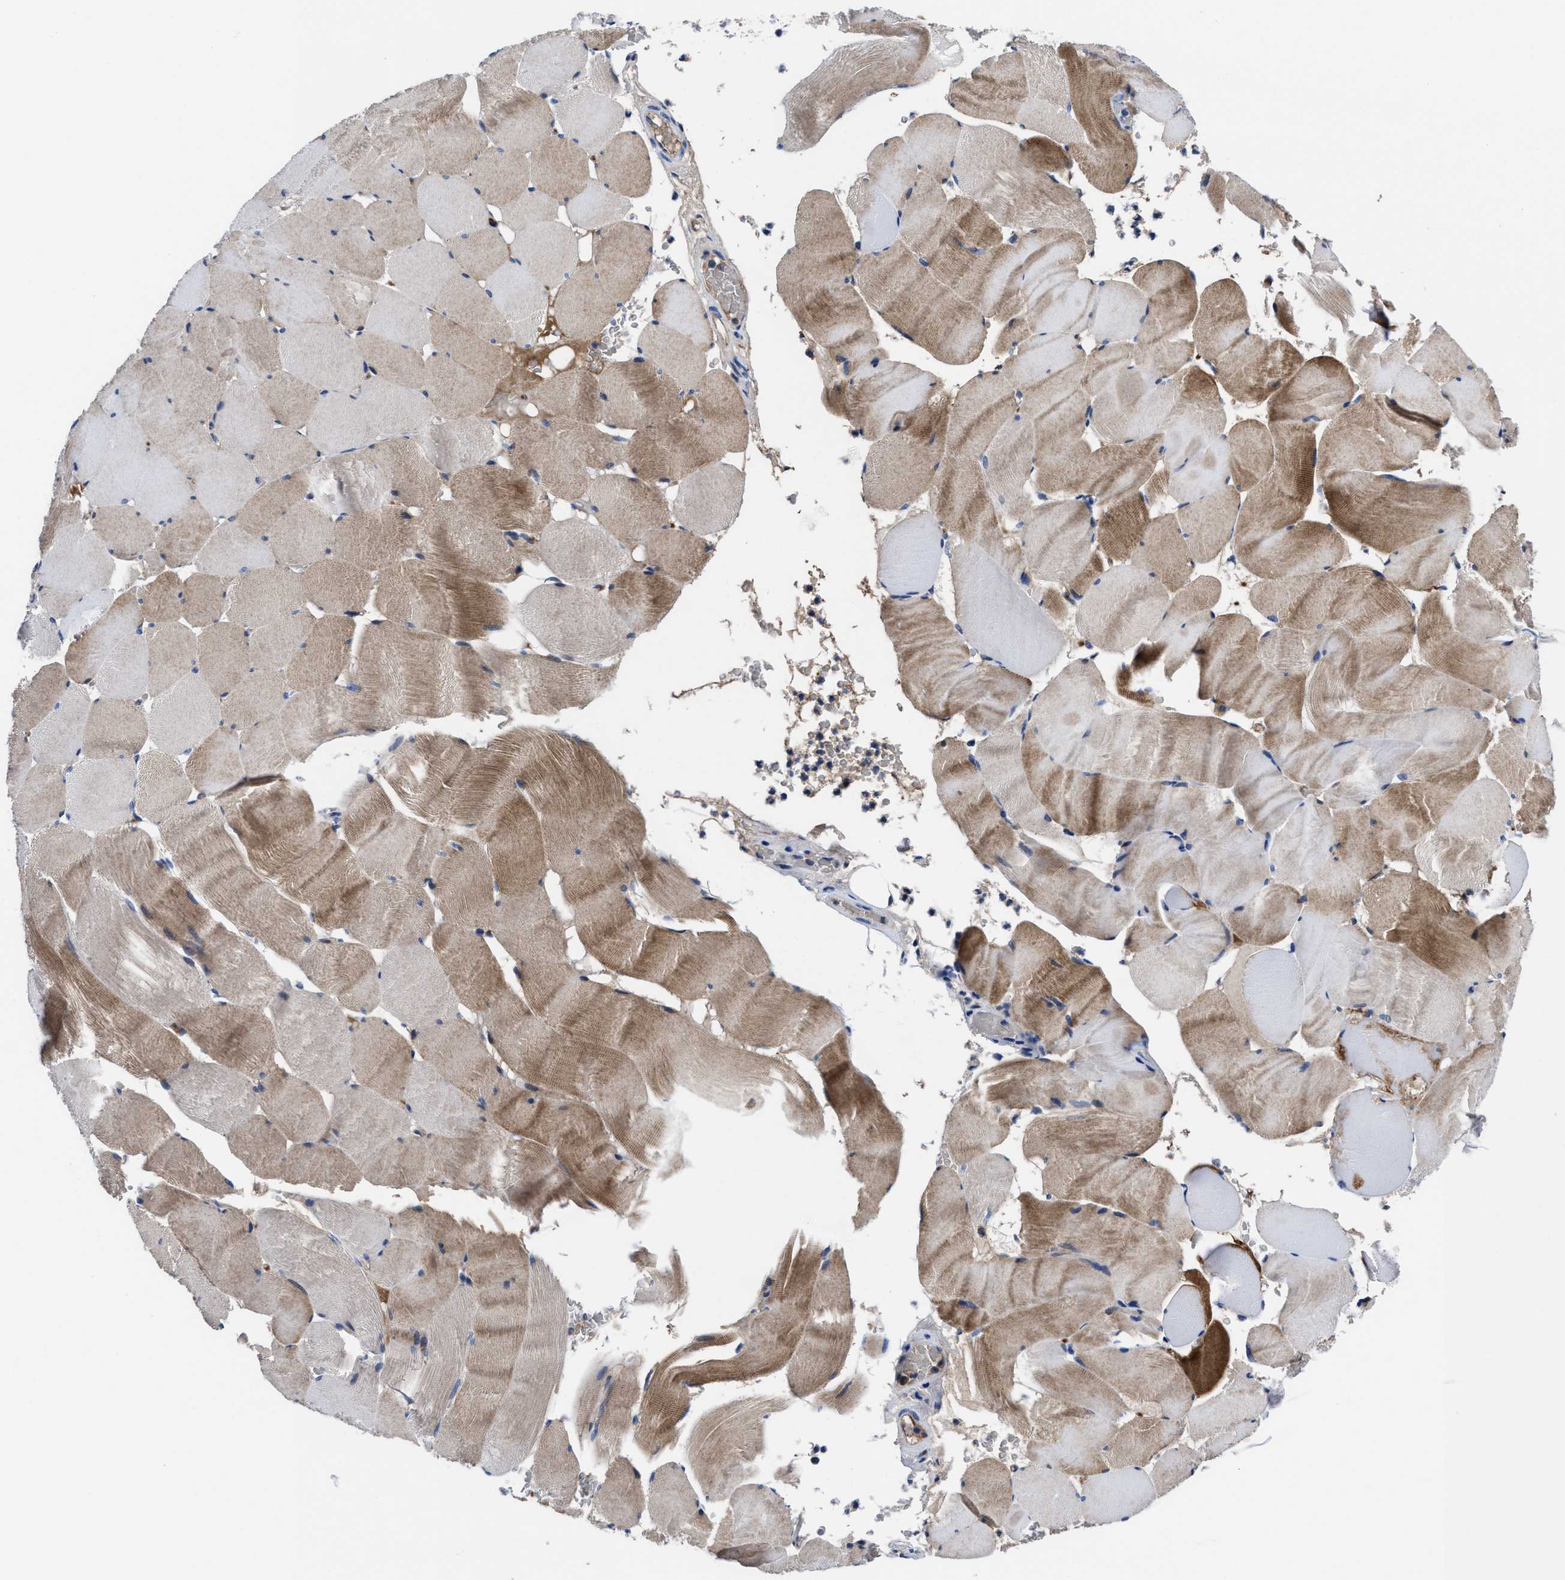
{"staining": {"intensity": "moderate", "quantity": "25%-75%", "location": "cytoplasmic/membranous"}, "tissue": "skeletal muscle", "cell_type": "Myocytes", "image_type": "normal", "snomed": [{"axis": "morphology", "description": "Normal tissue, NOS"}, {"axis": "topography", "description": "Skeletal muscle"}], "caption": "Protein expression analysis of benign skeletal muscle reveals moderate cytoplasmic/membranous staining in approximately 25%-75% of myocytes. (Stains: DAB (3,3'-diaminobenzidine) in brown, nuclei in blue, Microscopy: brightfield microscopy at high magnification).", "gene": "DHRS13", "patient": {"sex": "male", "age": 62}}